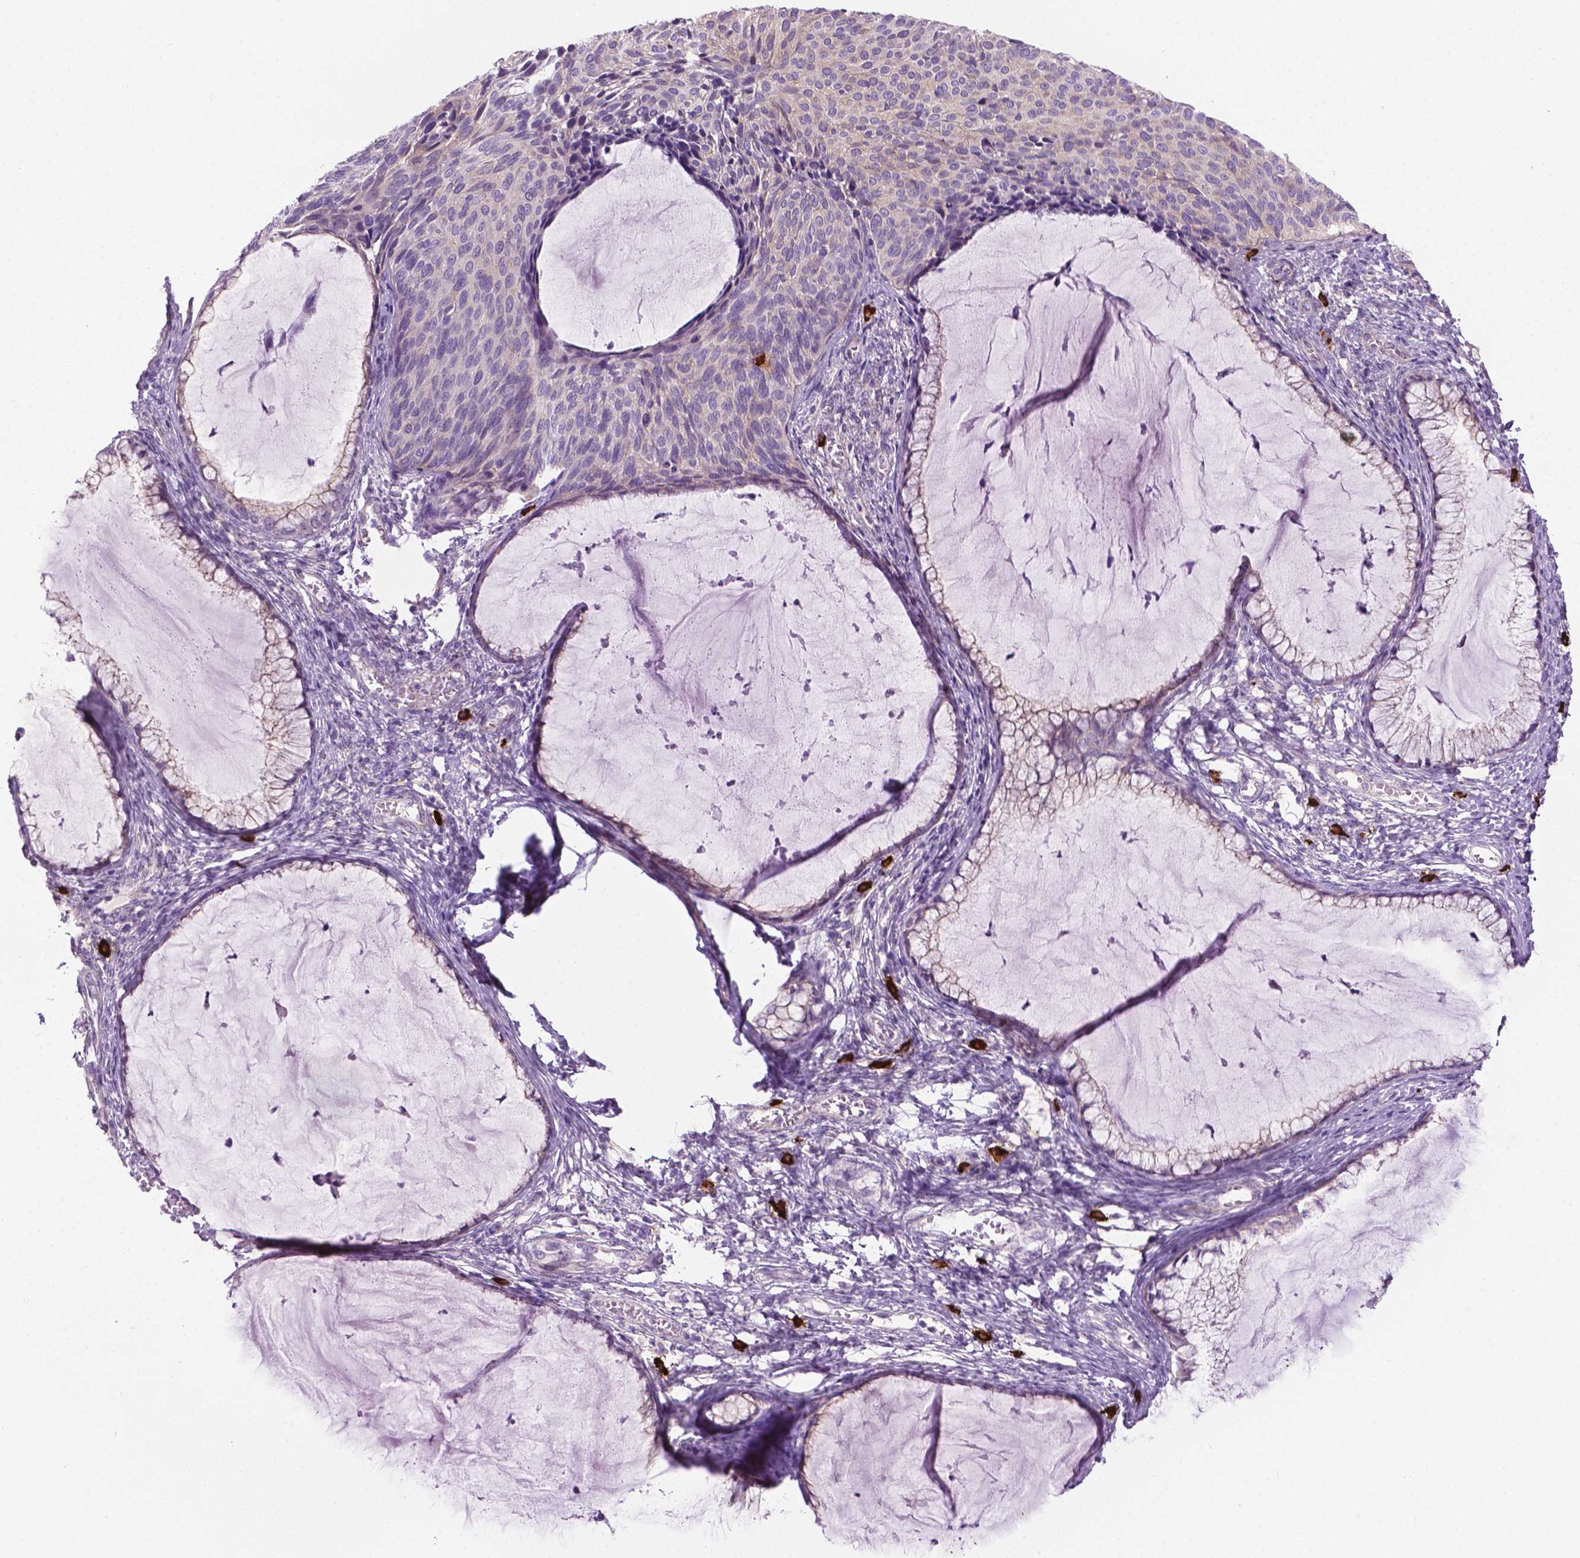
{"staining": {"intensity": "negative", "quantity": "none", "location": "none"}, "tissue": "cervical cancer", "cell_type": "Tumor cells", "image_type": "cancer", "snomed": [{"axis": "morphology", "description": "Squamous cell carcinoma, NOS"}, {"axis": "topography", "description": "Cervix"}], "caption": "Immunohistochemistry of human cervical cancer (squamous cell carcinoma) exhibits no expression in tumor cells.", "gene": "SPECC1L", "patient": {"sex": "female", "age": 36}}